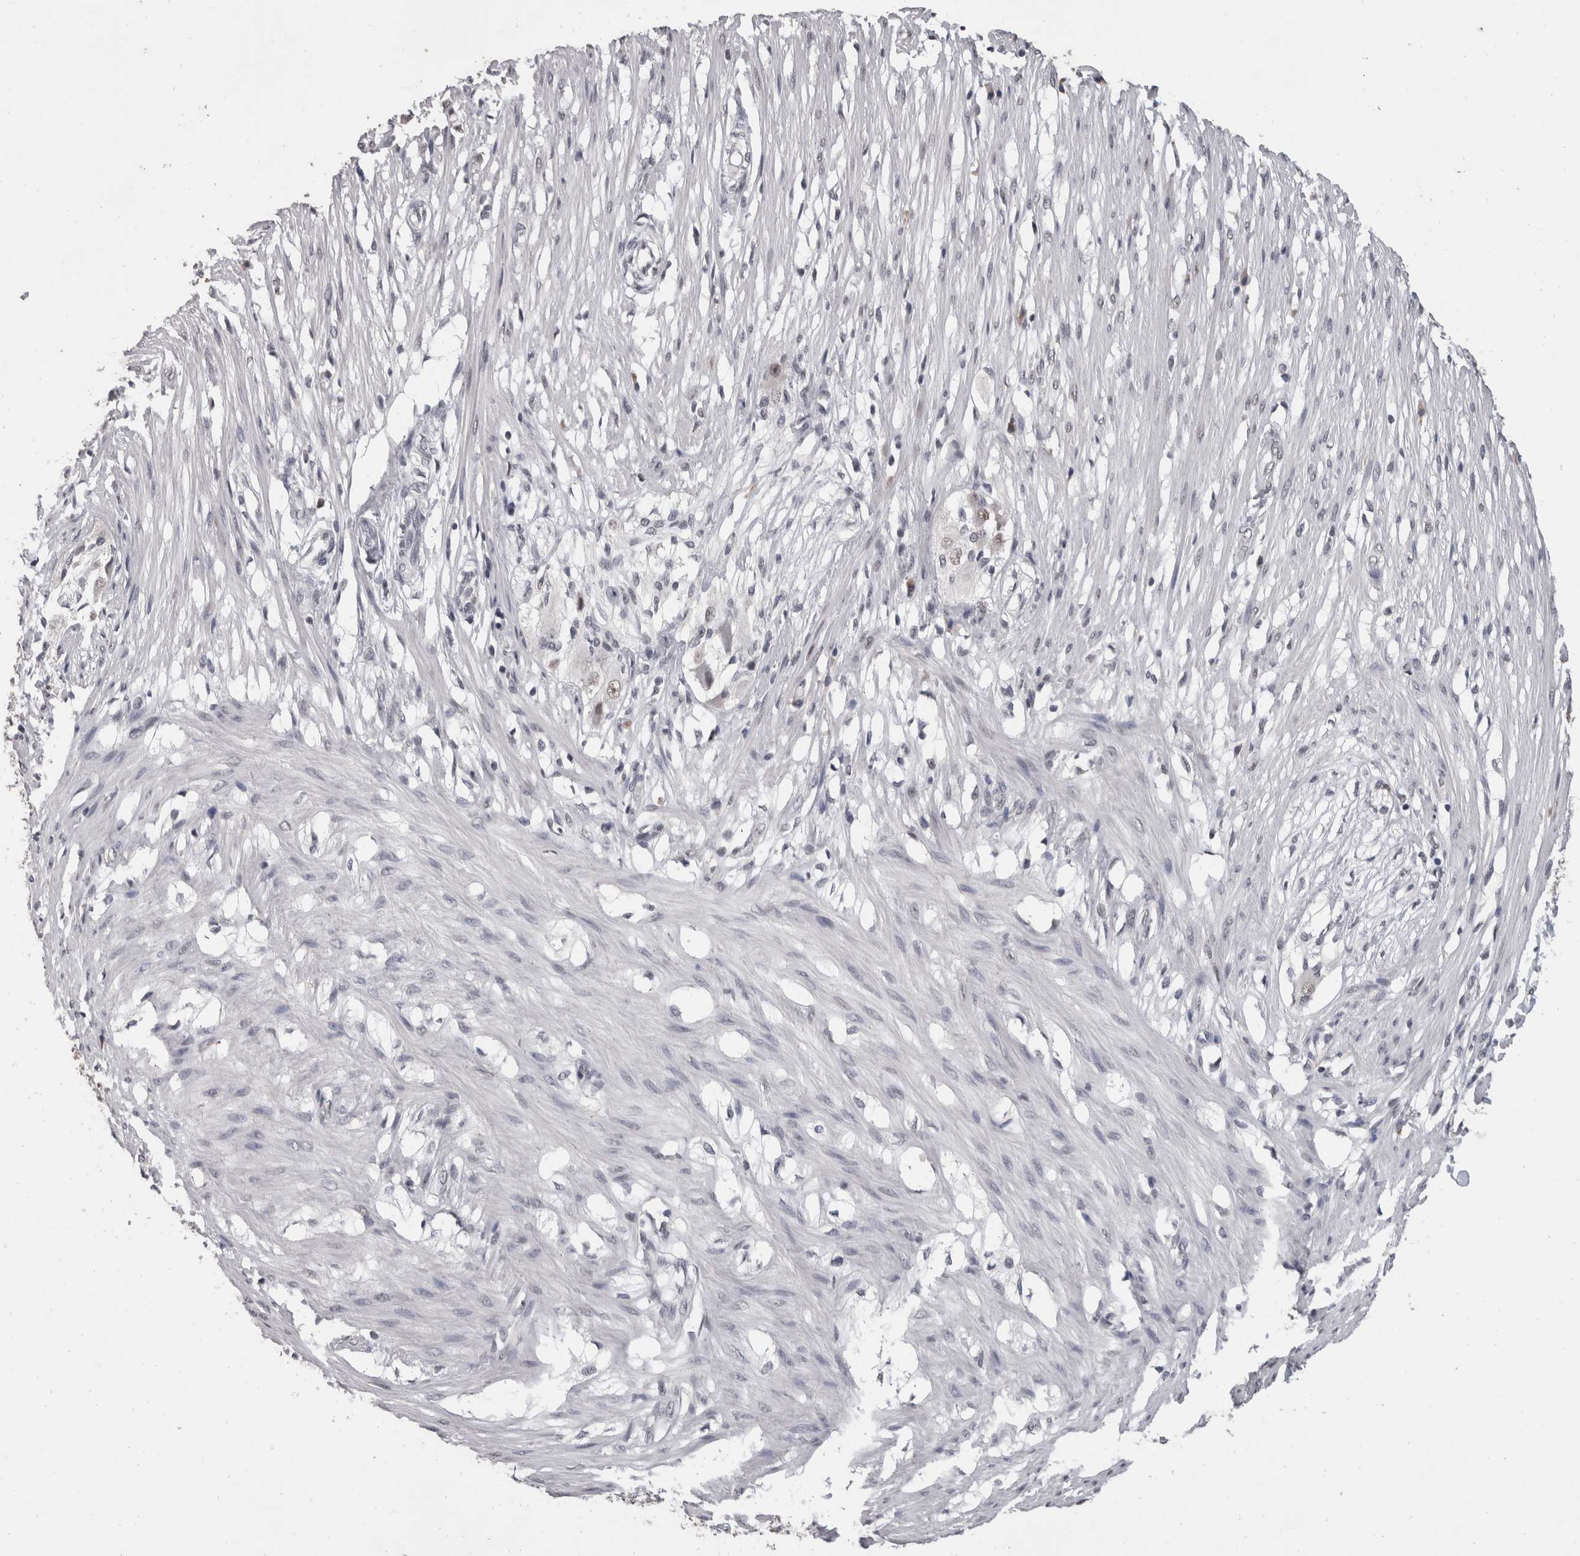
{"staining": {"intensity": "negative", "quantity": "none", "location": "none"}, "tissue": "smooth muscle", "cell_type": "Smooth muscle cells", "image_type": "normal", "snomed": [{"axis": "morphology", "description": "Normal tissue, NOS"}, {"axis": "morphology", "description": "Adenocarcinoma, NOS"}, {"axis": "topography", "description": "Smooth muscle"}, {"axis": "topography", "description": "Colon"}], "caption": "Smooth muscle was stained to show a protein in brown. There is no significant staining in smooth muscle cells. (Brightfield microscopy of DAB (3,3'-diaminobenzidine) immunohistochemistry at high magnification).", "gene": "DDX17", "patient": {"sex": "male", "age": 14}}